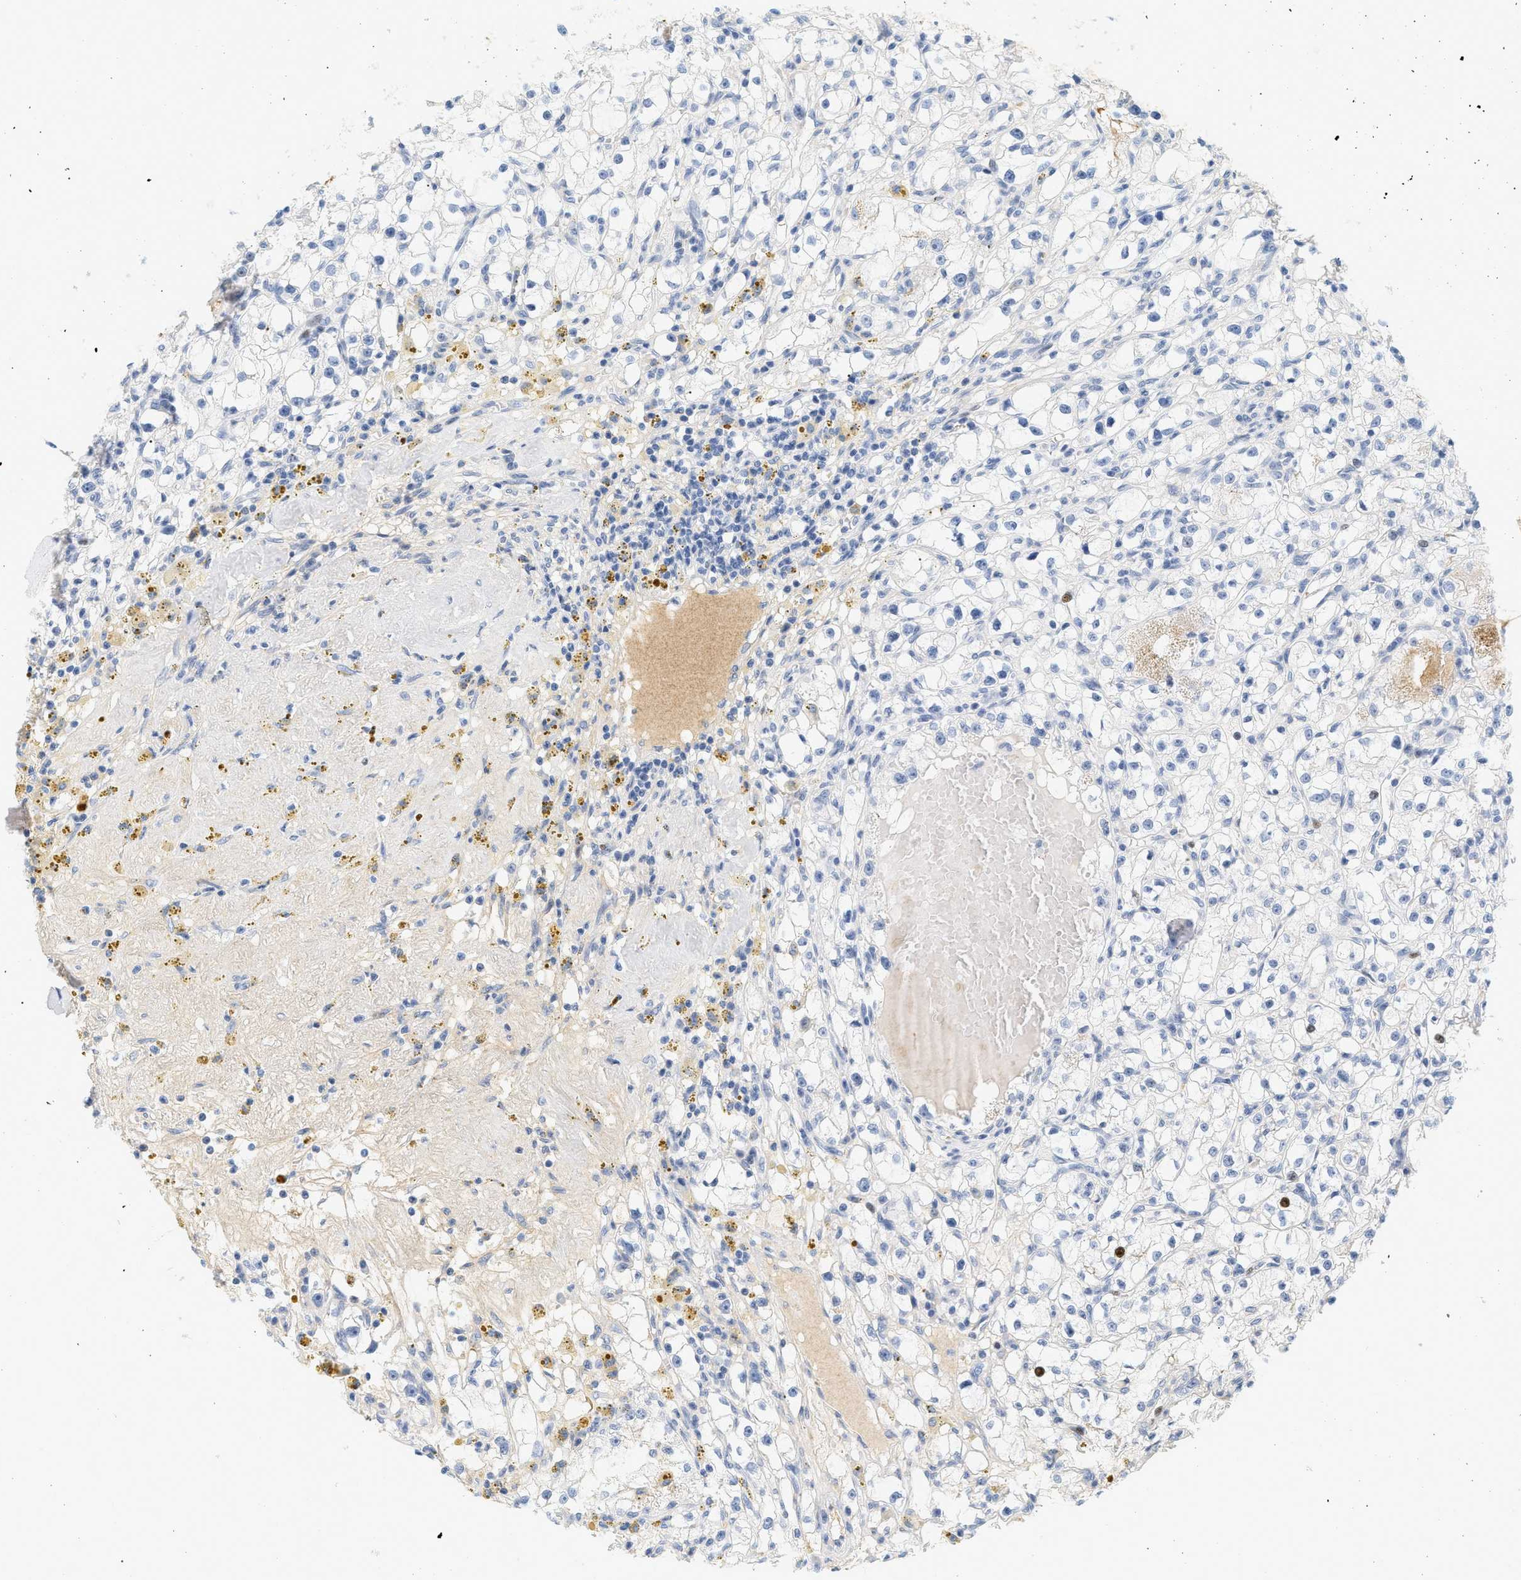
{"staining": {"intensity": "negative", "quantity": "none", "location": "none"}, "tissue": "renal cancer", "cell_type": "Tumor cells", "image_type": "cancer", "snomed": [{"axis": "morphology", "description": "Adenocarcinoma, NOS"}, {"axis": "topography", "description": "Kidney"}], "caption": "Micrograph shows no significant protein staining in tumor cells of adenocarcinoma (renal).", "gene": "CFH", "patient": {"sex": "male", "age": 56}}